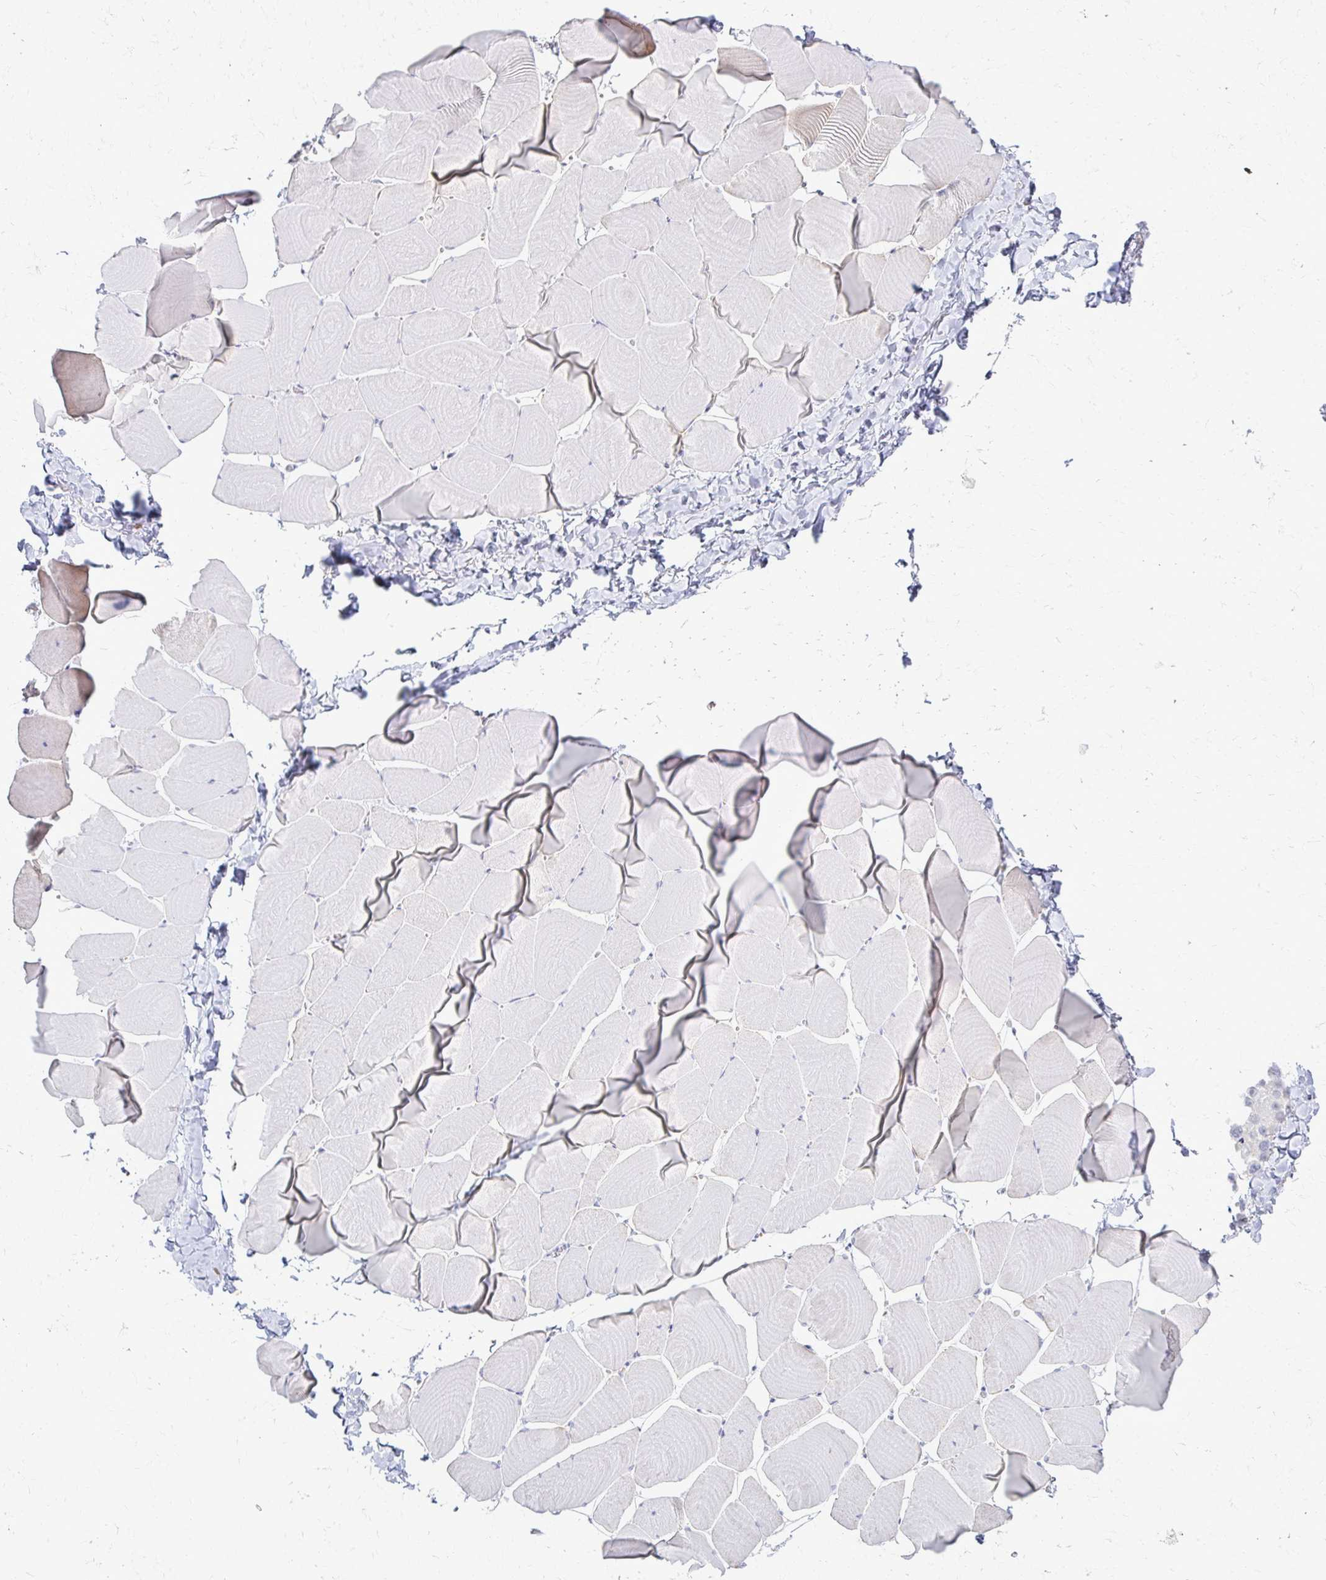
{"staining": {"intensity": "negative", "quantity": "none", "location": "none"}, "tissue": "skeletal muscle", "cell_type": "Myocytes", "image_type": "normal", "snomed": [{"axis": "morphology", "description": "Normal tissue, NOS"}, {"axis": "topography", "description": "Skeletal muscle"}], "caption": "An immunohistochemistry micrograph of benign skeletal muscle is shown. There is no staining in myocytes of skeletal muscle.", "gene": "FCGR2A", "patient": {"sex": "male", "age": 25}}